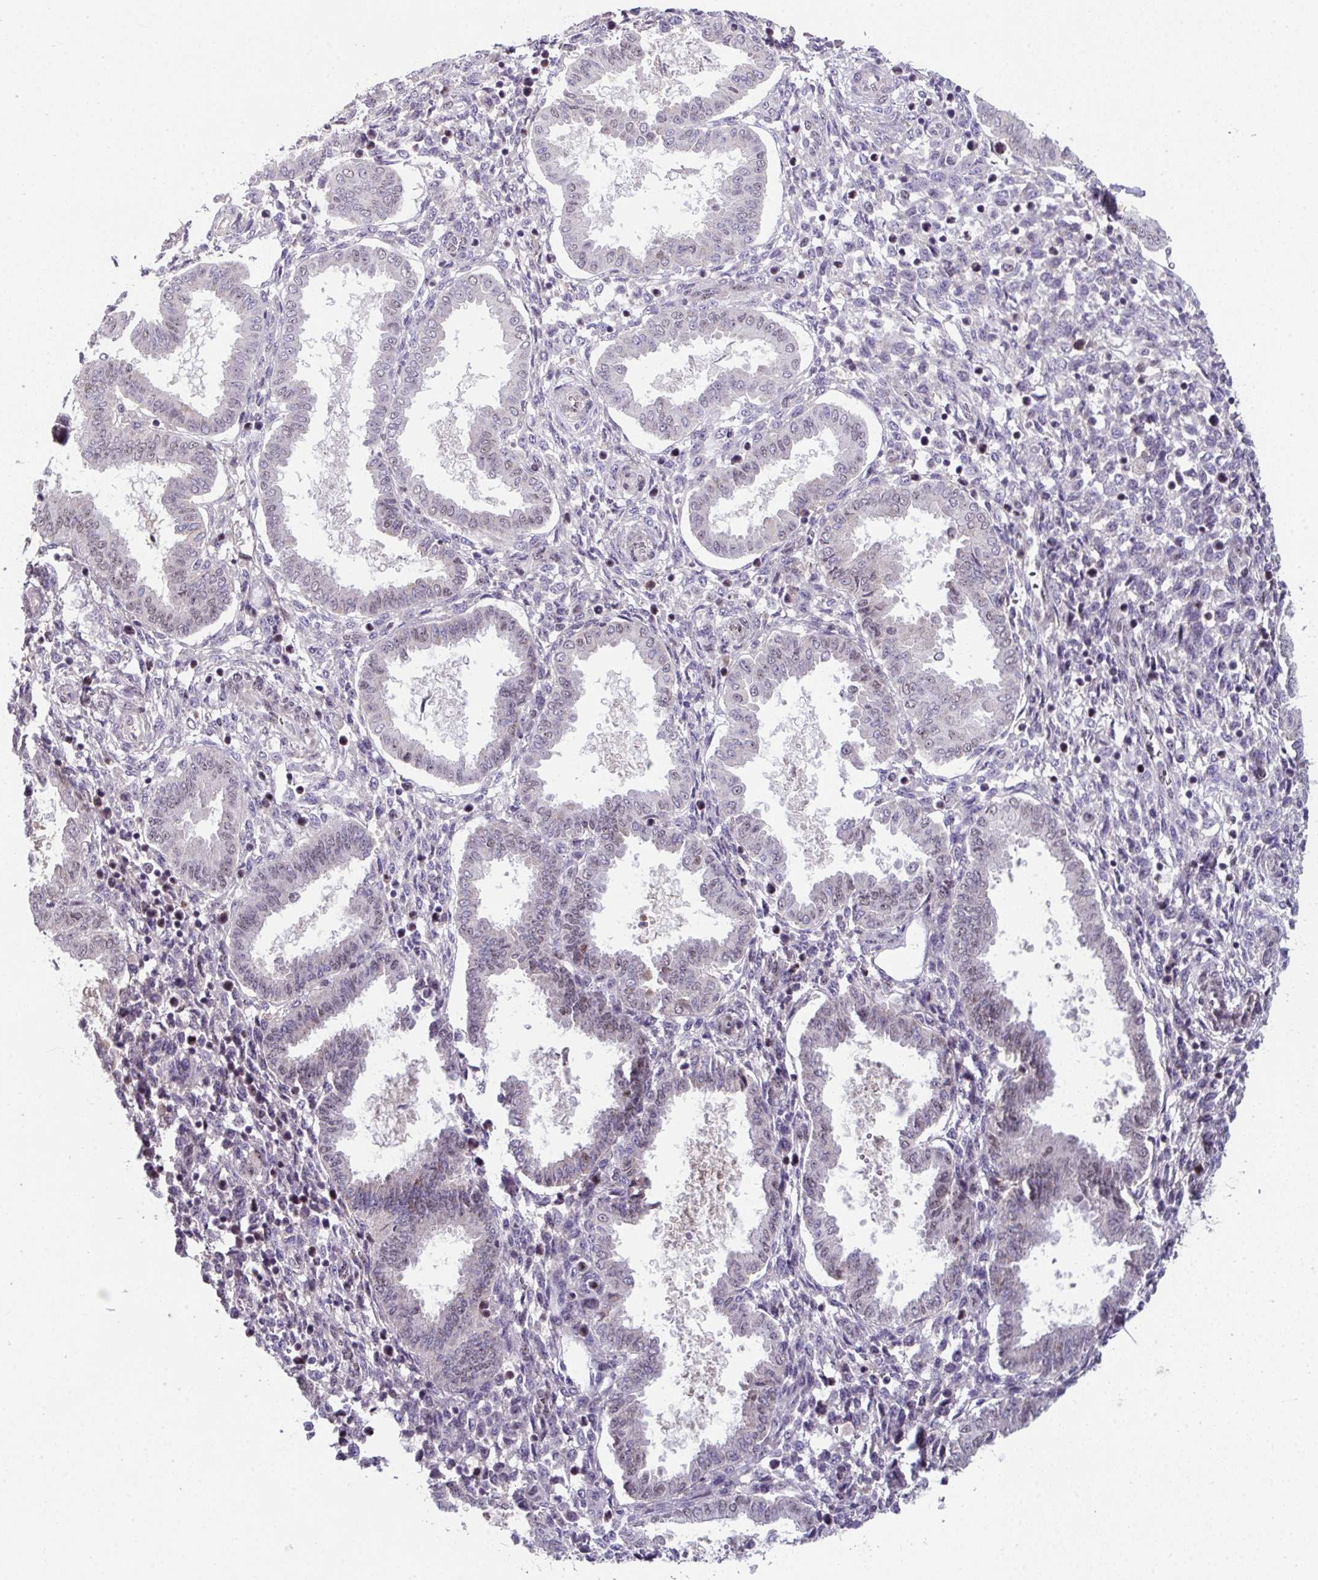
{"staining": {"intensity": "weak", "quantity": "25%-75%", "location": "nuclear"}, "tissue": "endometrium", "cell_type": "Cells in endometrial stroma", "image_type": "normal", "snomed": [{"axis": "morphology", "description": "Normal tissue, NOS"}, {"axis": "topography", "description": "Endometrium"}], "caption": "This image demonstrates immunohistochemistry staining of unremarkable endometrium, with low weak nuclear expression in about 25%-75% of cells in endometrial stroma.", "gene": "RBBP6", "patient": {"sex": "female", "age": 24}}